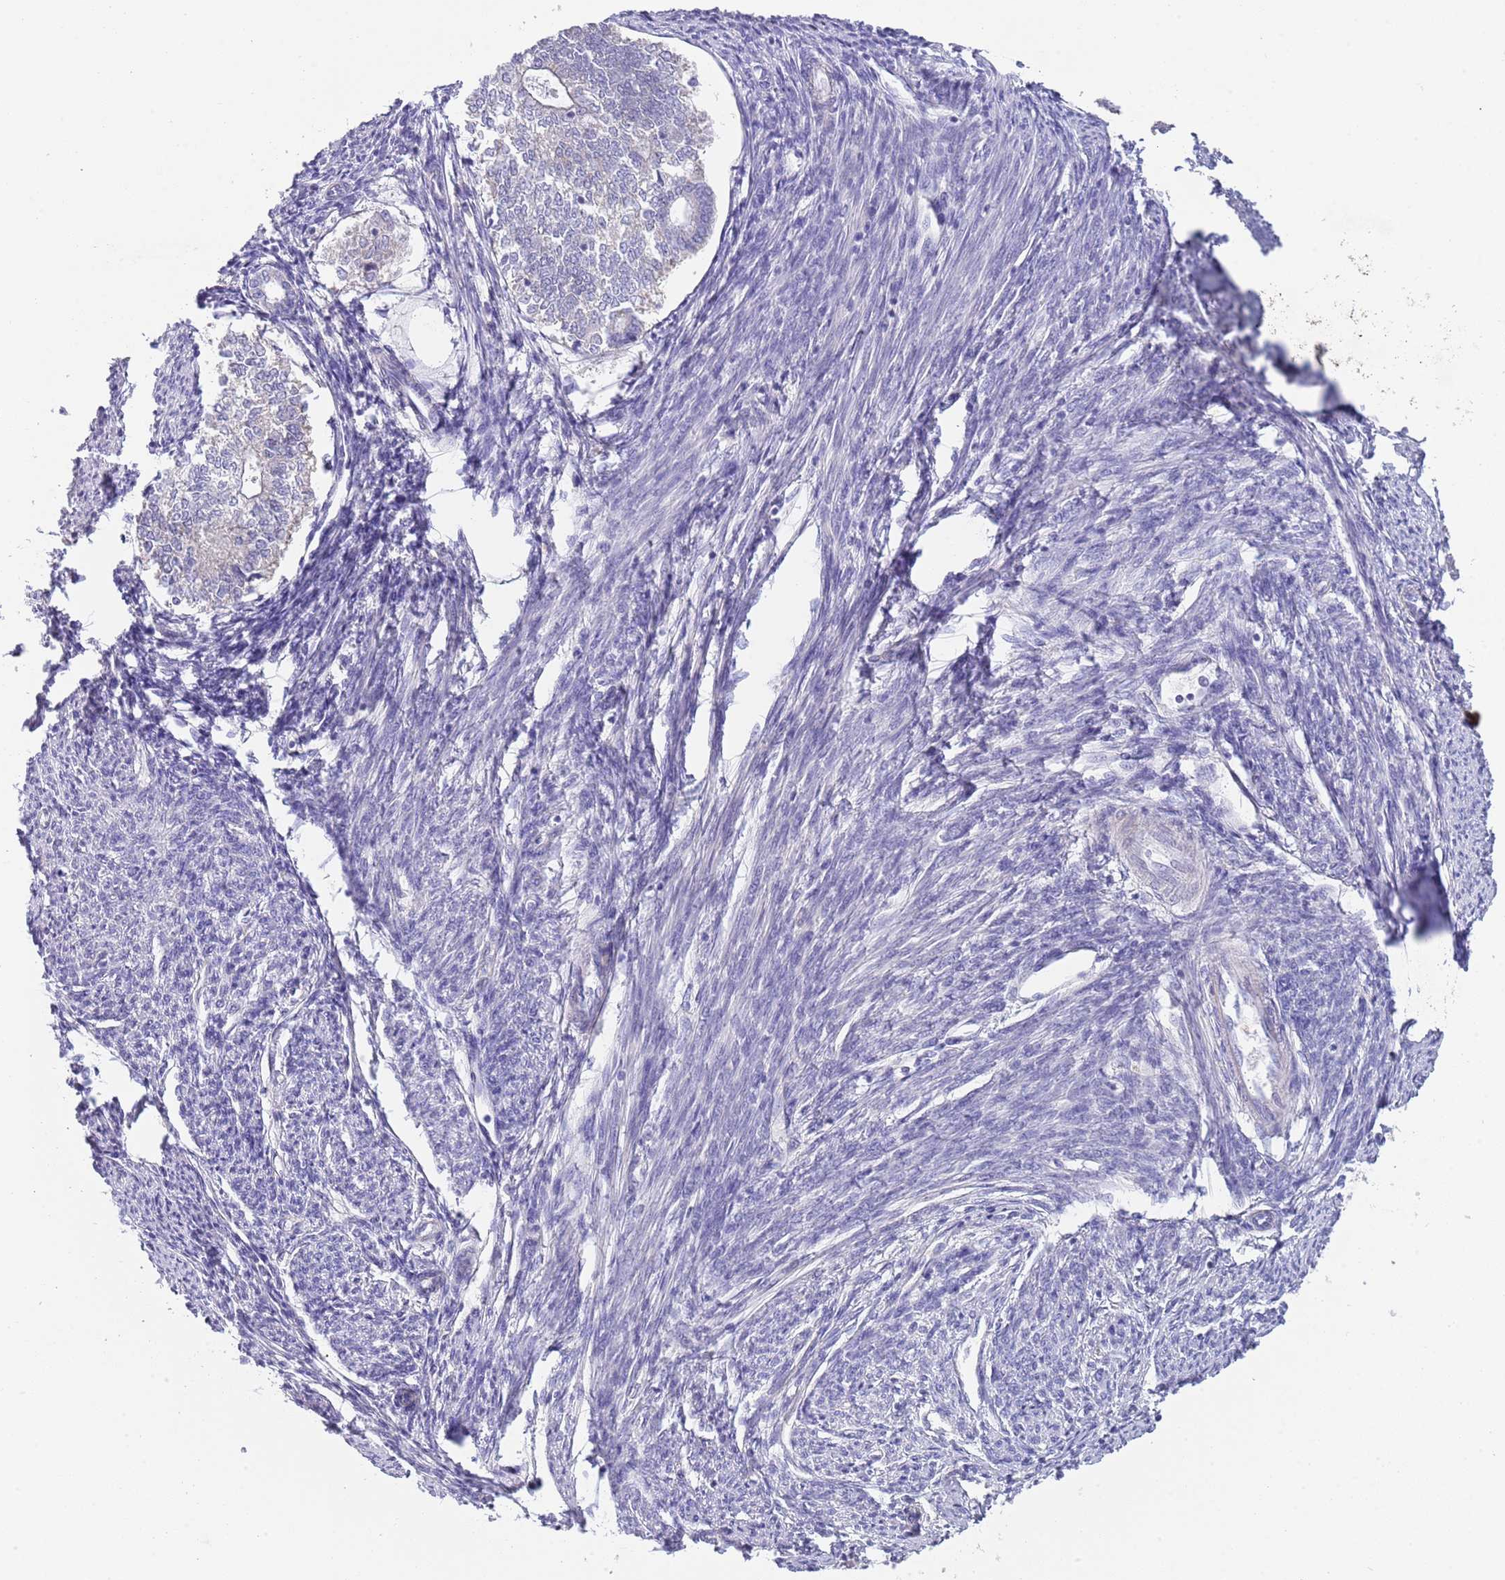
{"staining": {"intensity": "negative", "quantity": "none", "location": "none"}, "tissue": "smooth muscle", "cell_type": "Smooth muscle cells", "image_type": "normal", "snomed": [{"axis": "morphology", "description": "Normal tissue, NOS"}, {"axis": "topography", "description": "Smooth muscle"}, {"axis": "topography", "description": "Uterus"}], "caption": "Immunohistochemical staining of normal human smooth muscle reveals no significant positivity in smooth muscle cells. (DAB (3,3'-diaminobenzidine) immunohistochemistry, high magnification).", "gene": "PIMREG", "patient": {"sex": "female", "age": 59}}